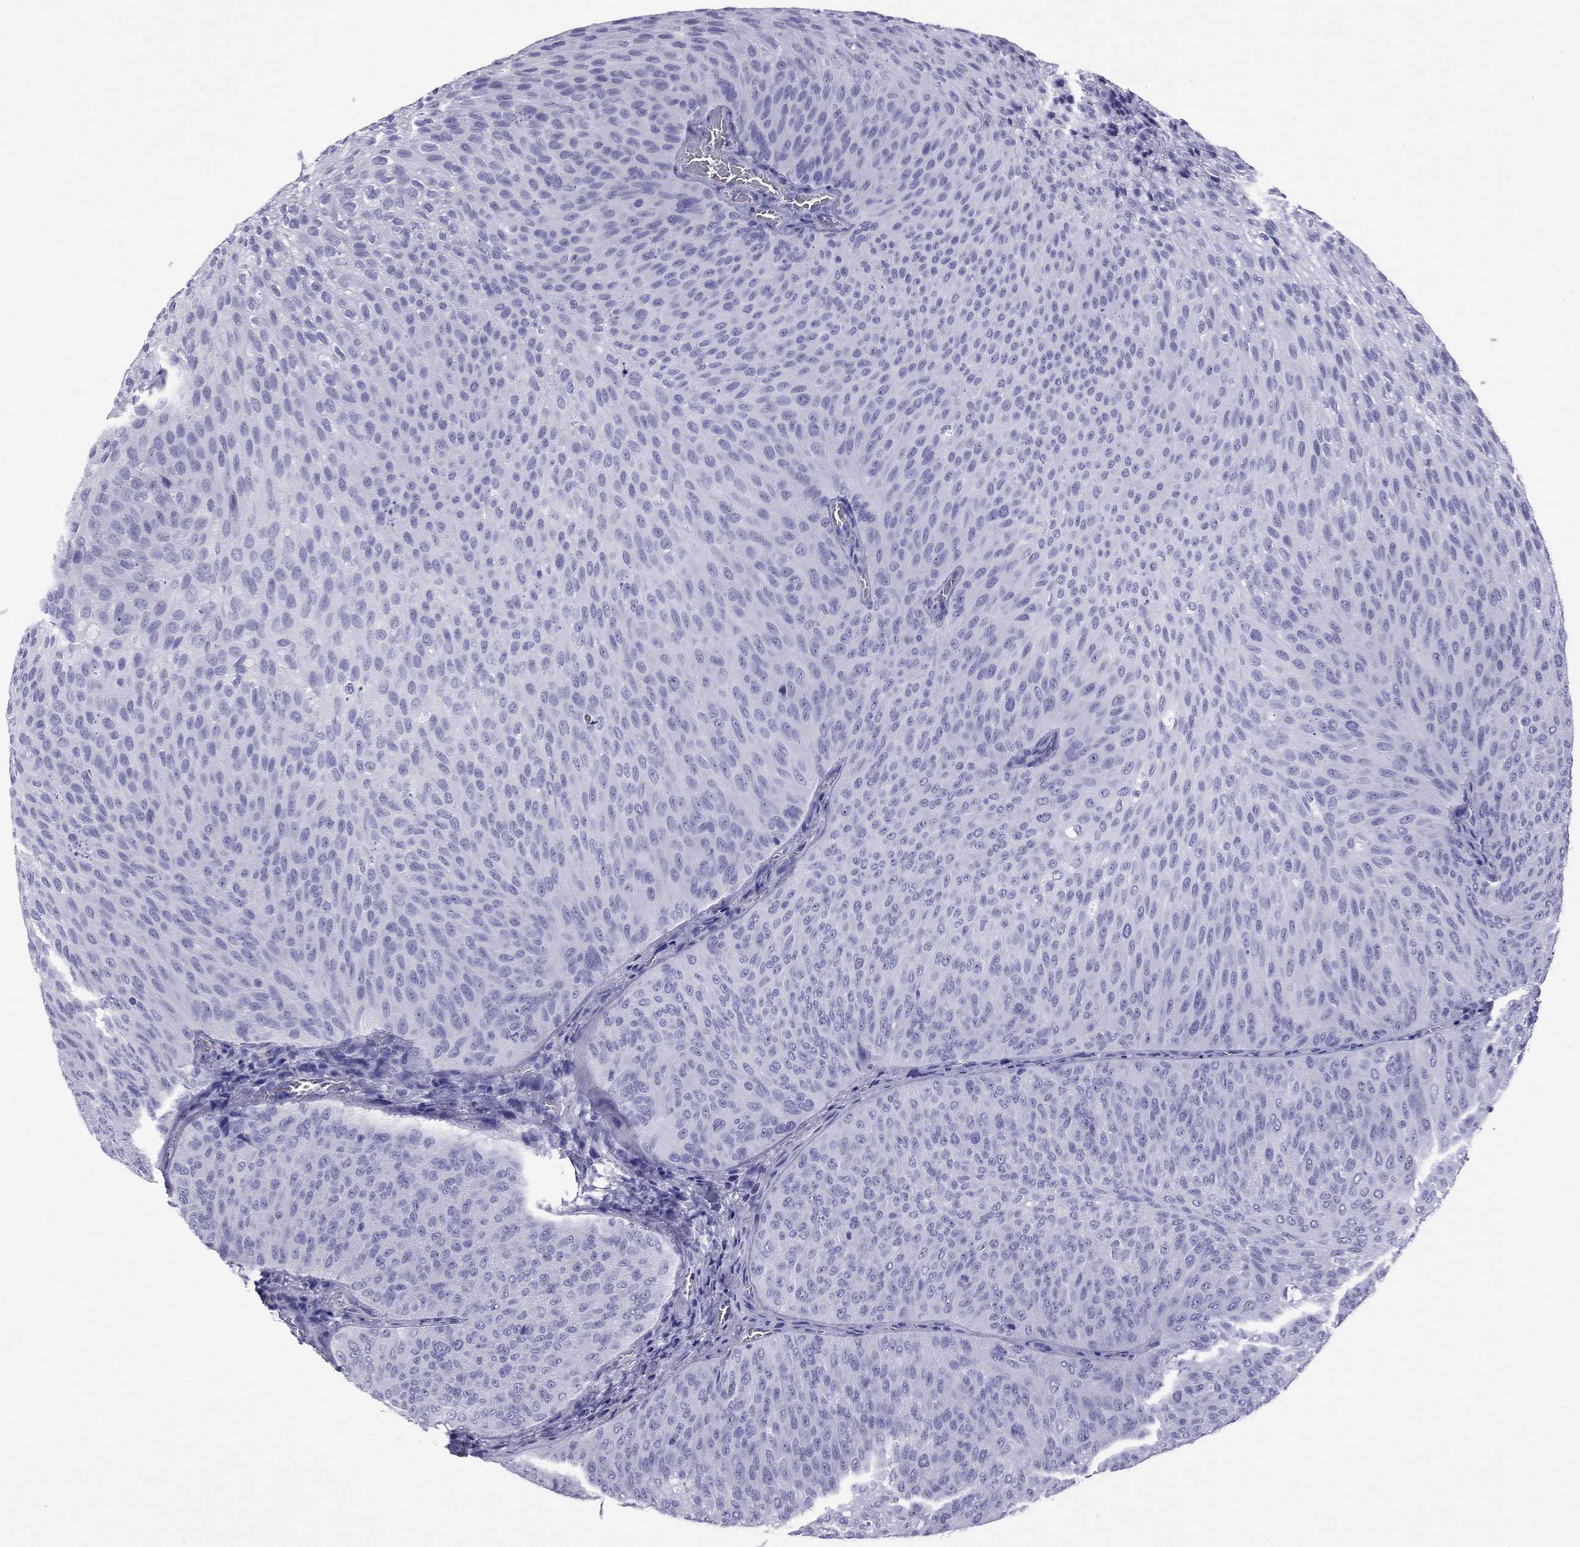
{"staining": {"intensity": "negative", "quantity": "none", "location": "none"}, "tissue": "urothelial cancer", "cell_type": "Tumor cells", "image_type": "cancer", "snomed": [{"axis": "morphology", "description": "Urothelial carcinoma, Low grade"}, {"axis": "topography", "description": "Urinary bladder"}], "caption": "Protein analysis of urothelial cancer reveals no significant positivity in tumor cells.", "gene": "SCART1", "patient": {"sex": "male", "age": 78}}